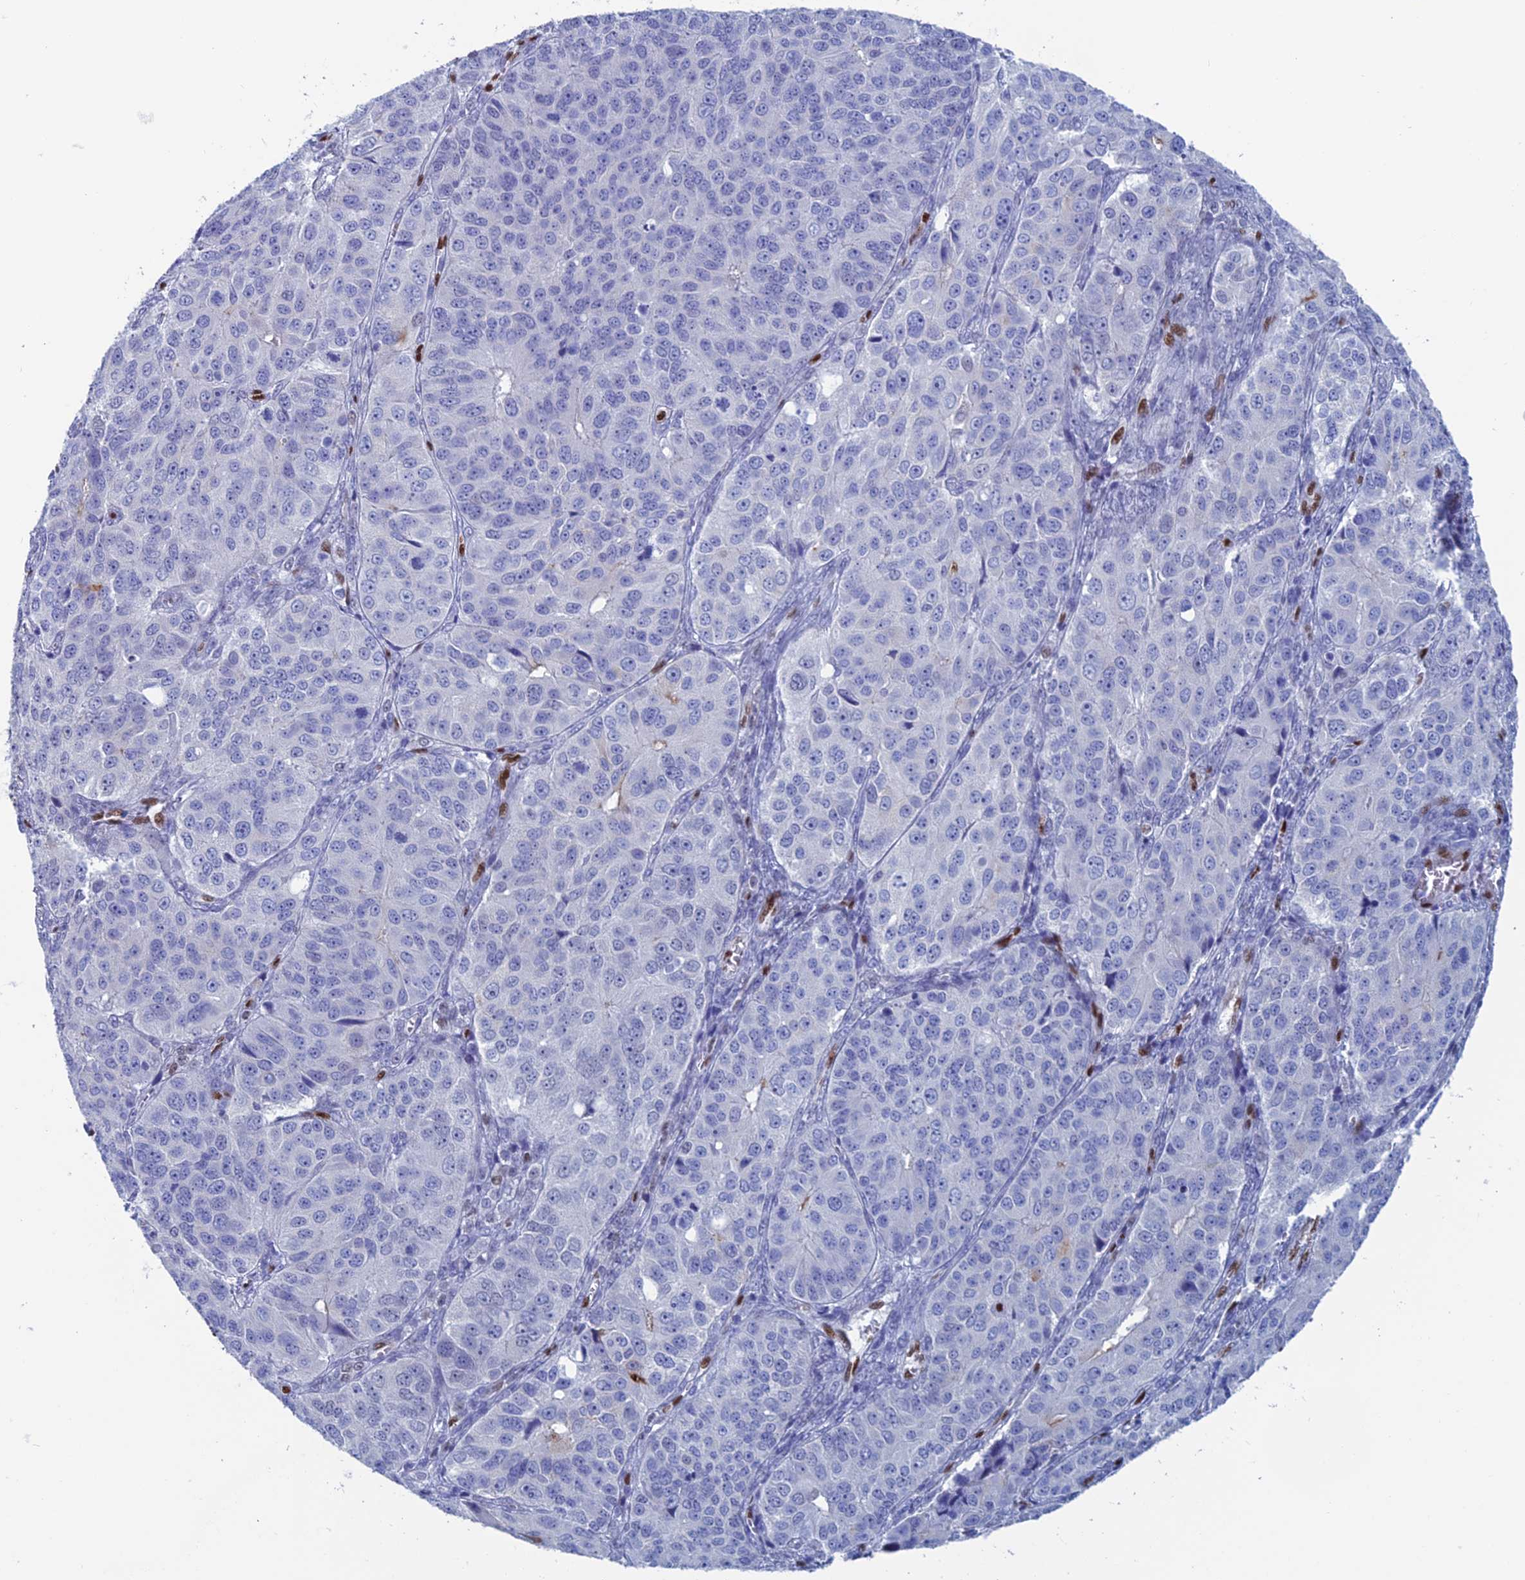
{"staining": {"intensity": "negative", "quantity": "none", "location": "none"}, "tissue": "ovarian cancer", "cell_type": "Tumor cells", "image_type": "cancer", "snomed": [{"axis": "morphology", "description": "Carcinoma, endometroid"}, {"axis": "topography", "description": "Ovary"}], "caption": "High magnification brightfield microscopy of ovarian endometroid carcinoma stained with DAB (brown) and counterstained with hematoxylin (blue): tumor cells show no significant expression.", "gene": "NOL4L", "patient": {"sex": "female", "age": 51}}